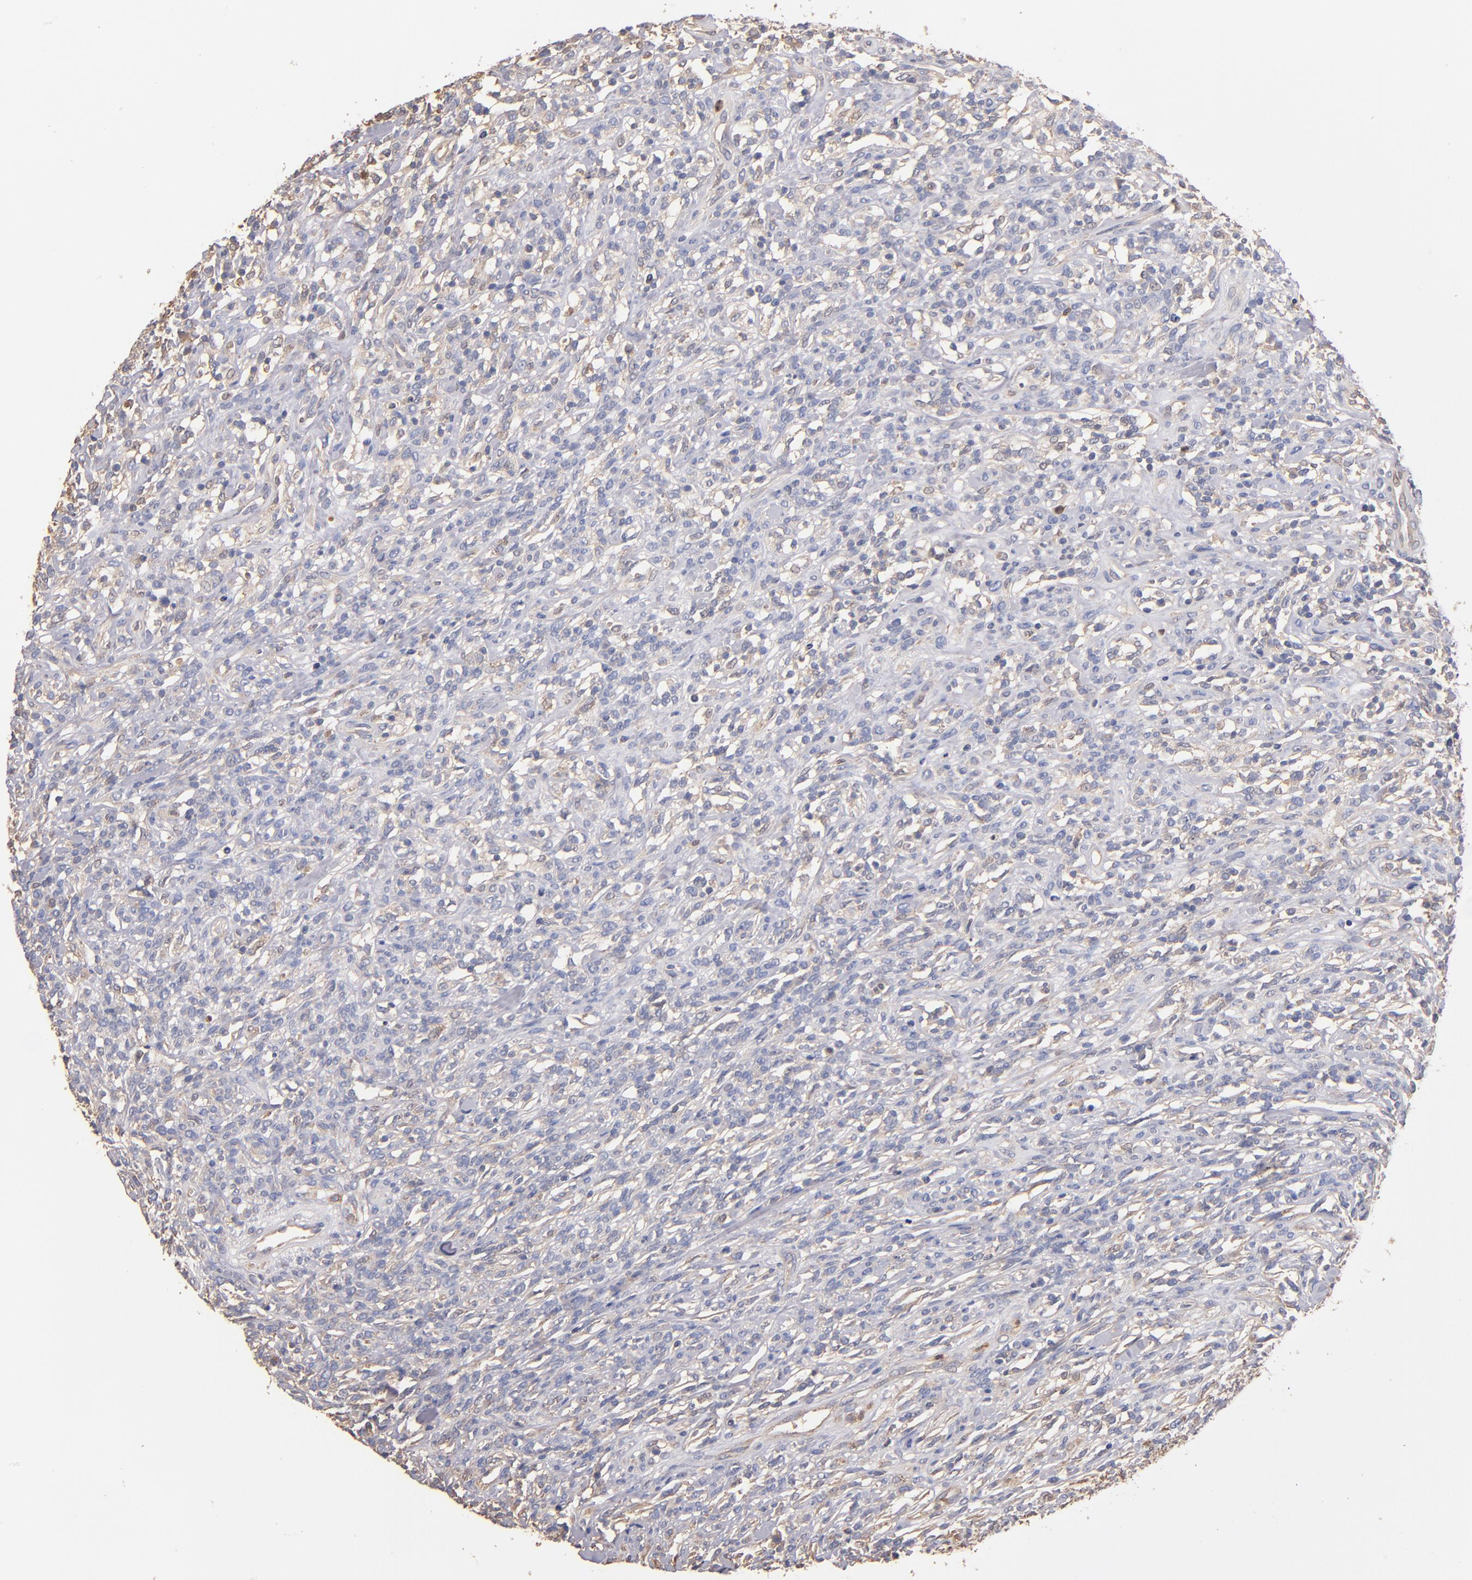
{"staining": {"intensity": "negative", "quantity": "none", "location": "none"}, "tissue": "lymphoma", "cell_type": "Tumor cells", "image_type": "cancer", "snomed": [{"axis": "morphology", "description": "Malignant lymphoma, non-Hodgkin's type, High grade"}, {"axis": "topography", "description": "Lymph node"}], "caption": "Photomicrograph shows no protein positivity in tumor cells of lymphoma tissue.", "gene": "RO60", "patient": {"sex": "female", "age": 73}}